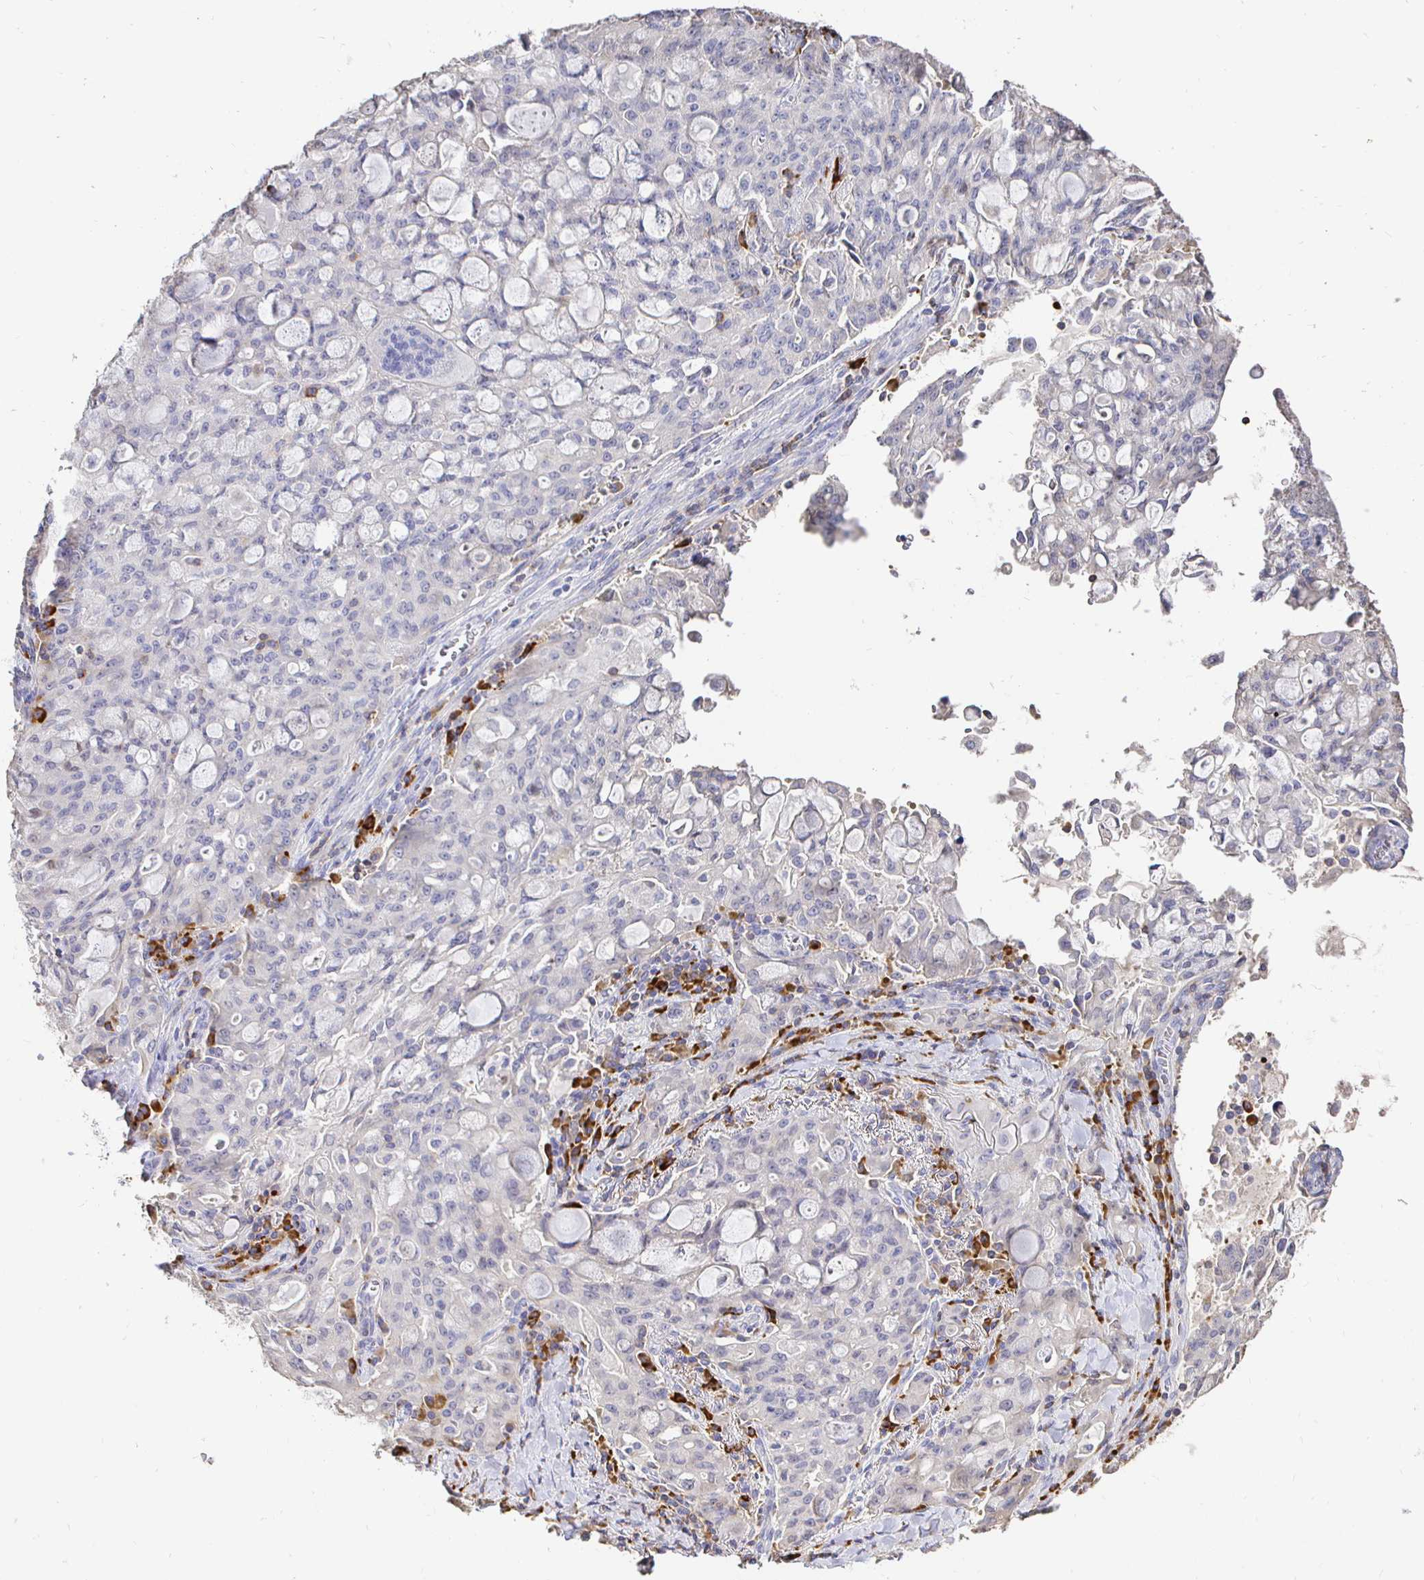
{"staining": {"intensity": "negative", "quantity": "none", "location": "none"}, "tissue": "lung cancer", "cell_type": "Tumor cells", "image_type": "cancer", "snomed": [{"axis": "morphology", "description": "Adenocarcinoma, NOS"}, {"axis": "topography", "description": "Lung"}], "caption": "DAB (3,3'-diaminobenzidine) immunohistochemical staining of human lung adenocarcinoma demonstrates no significant staining in tumor cells.", "gene": "CXCR3", "patient": {"sex": "female", "age": 44}}